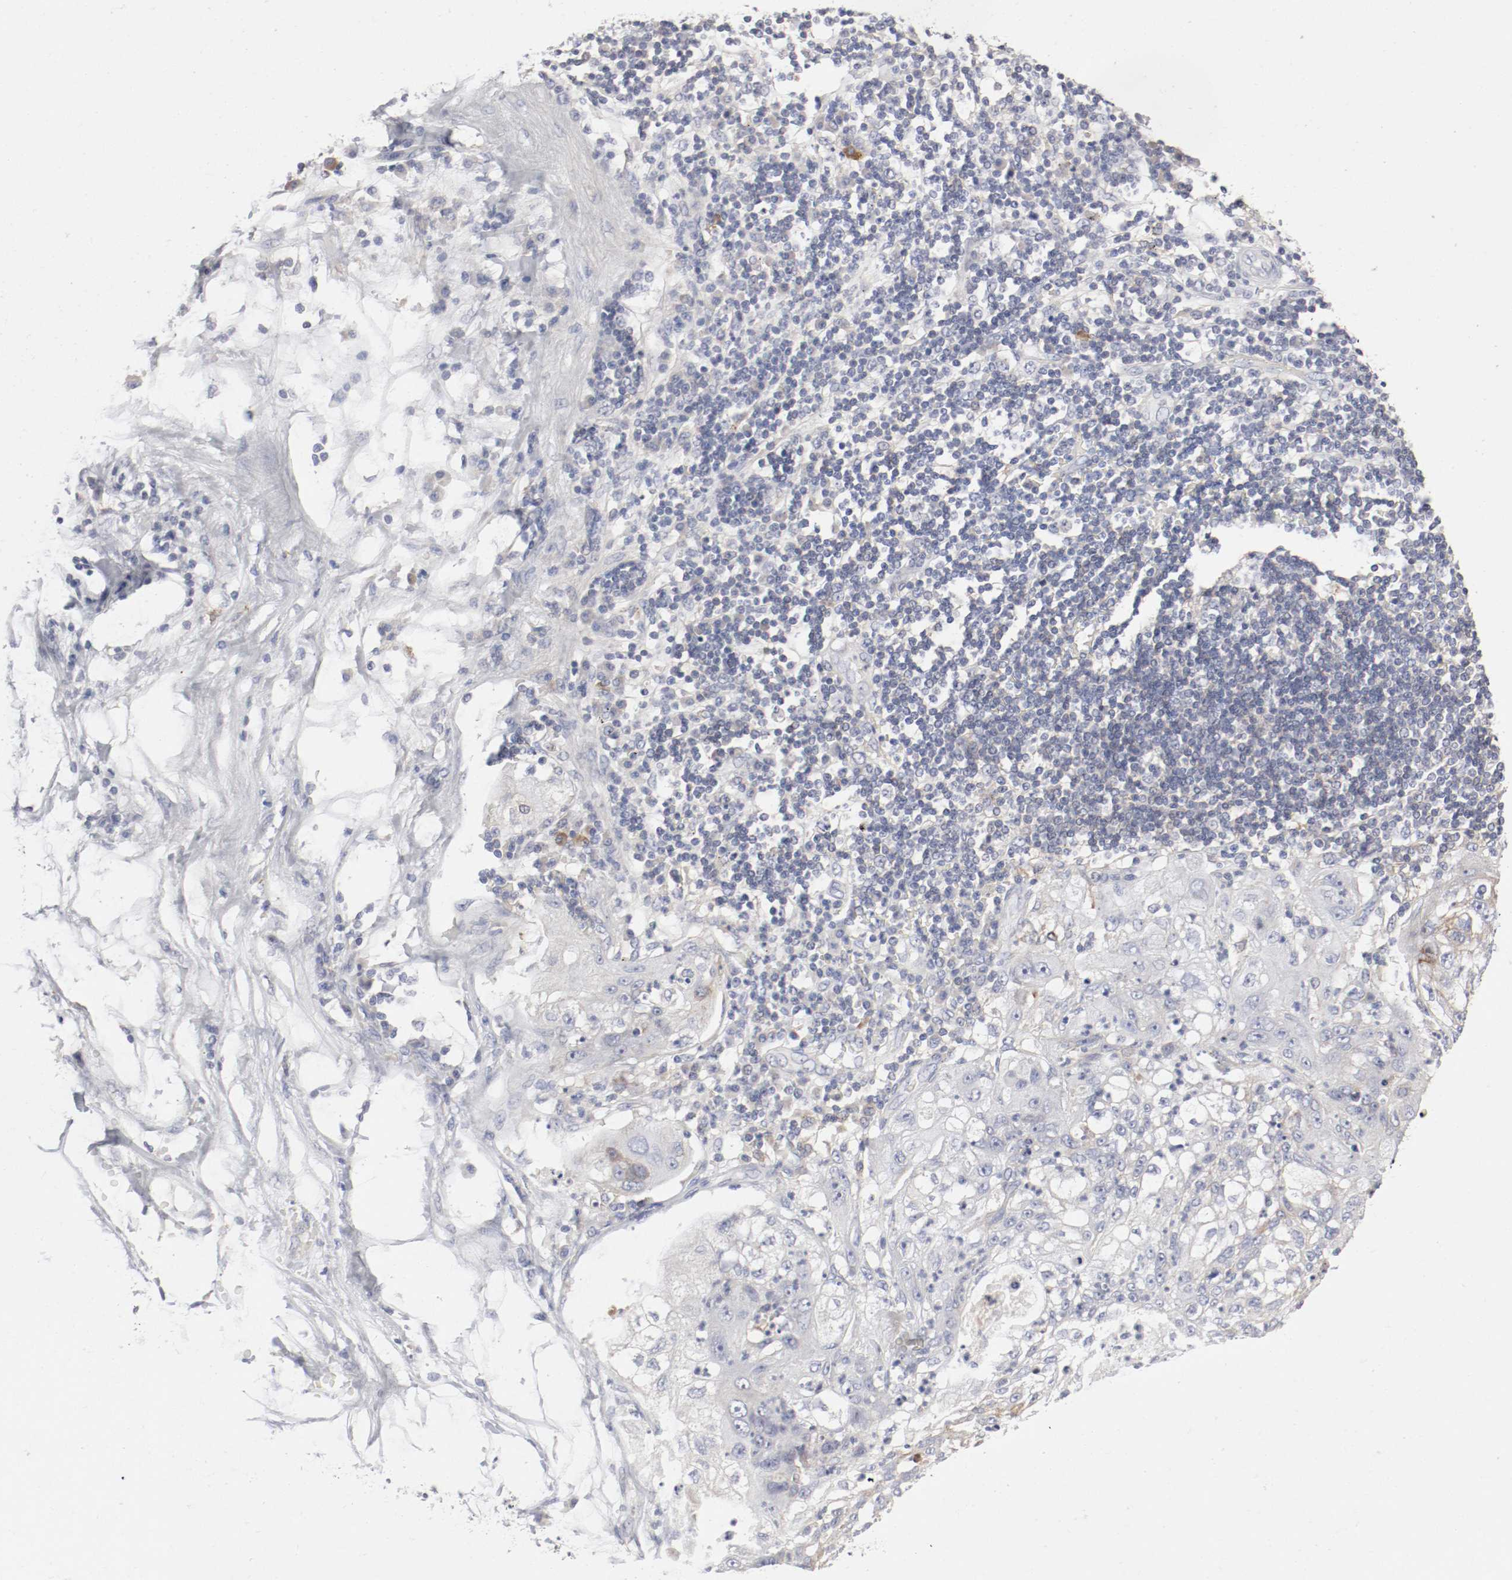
{"staining": {"intensity": "negative", "quantity": "none", "location": "none"}, "tissue": "lung cancer", "cell_type": "Tumor cells", "image_type": "cancer", "snomed": [{"axis": "morphology", "description": "Inflammation, NOS"}, {"axis": "morphology", "description": "Squamous cell carcinoma, NOS"}, {"axis": "topography", "description": "Lymph node"}, {"axis": "topography", "description": "Soft tissue"}, {"axis": "topography", "description": "Lung"}], "caption": "Lung cancer was stained to show a protein in brown. There is no significant staining in tumor cells.", "gene": "FGFBP1", "patient": {"sex": "male", "age": 66}}